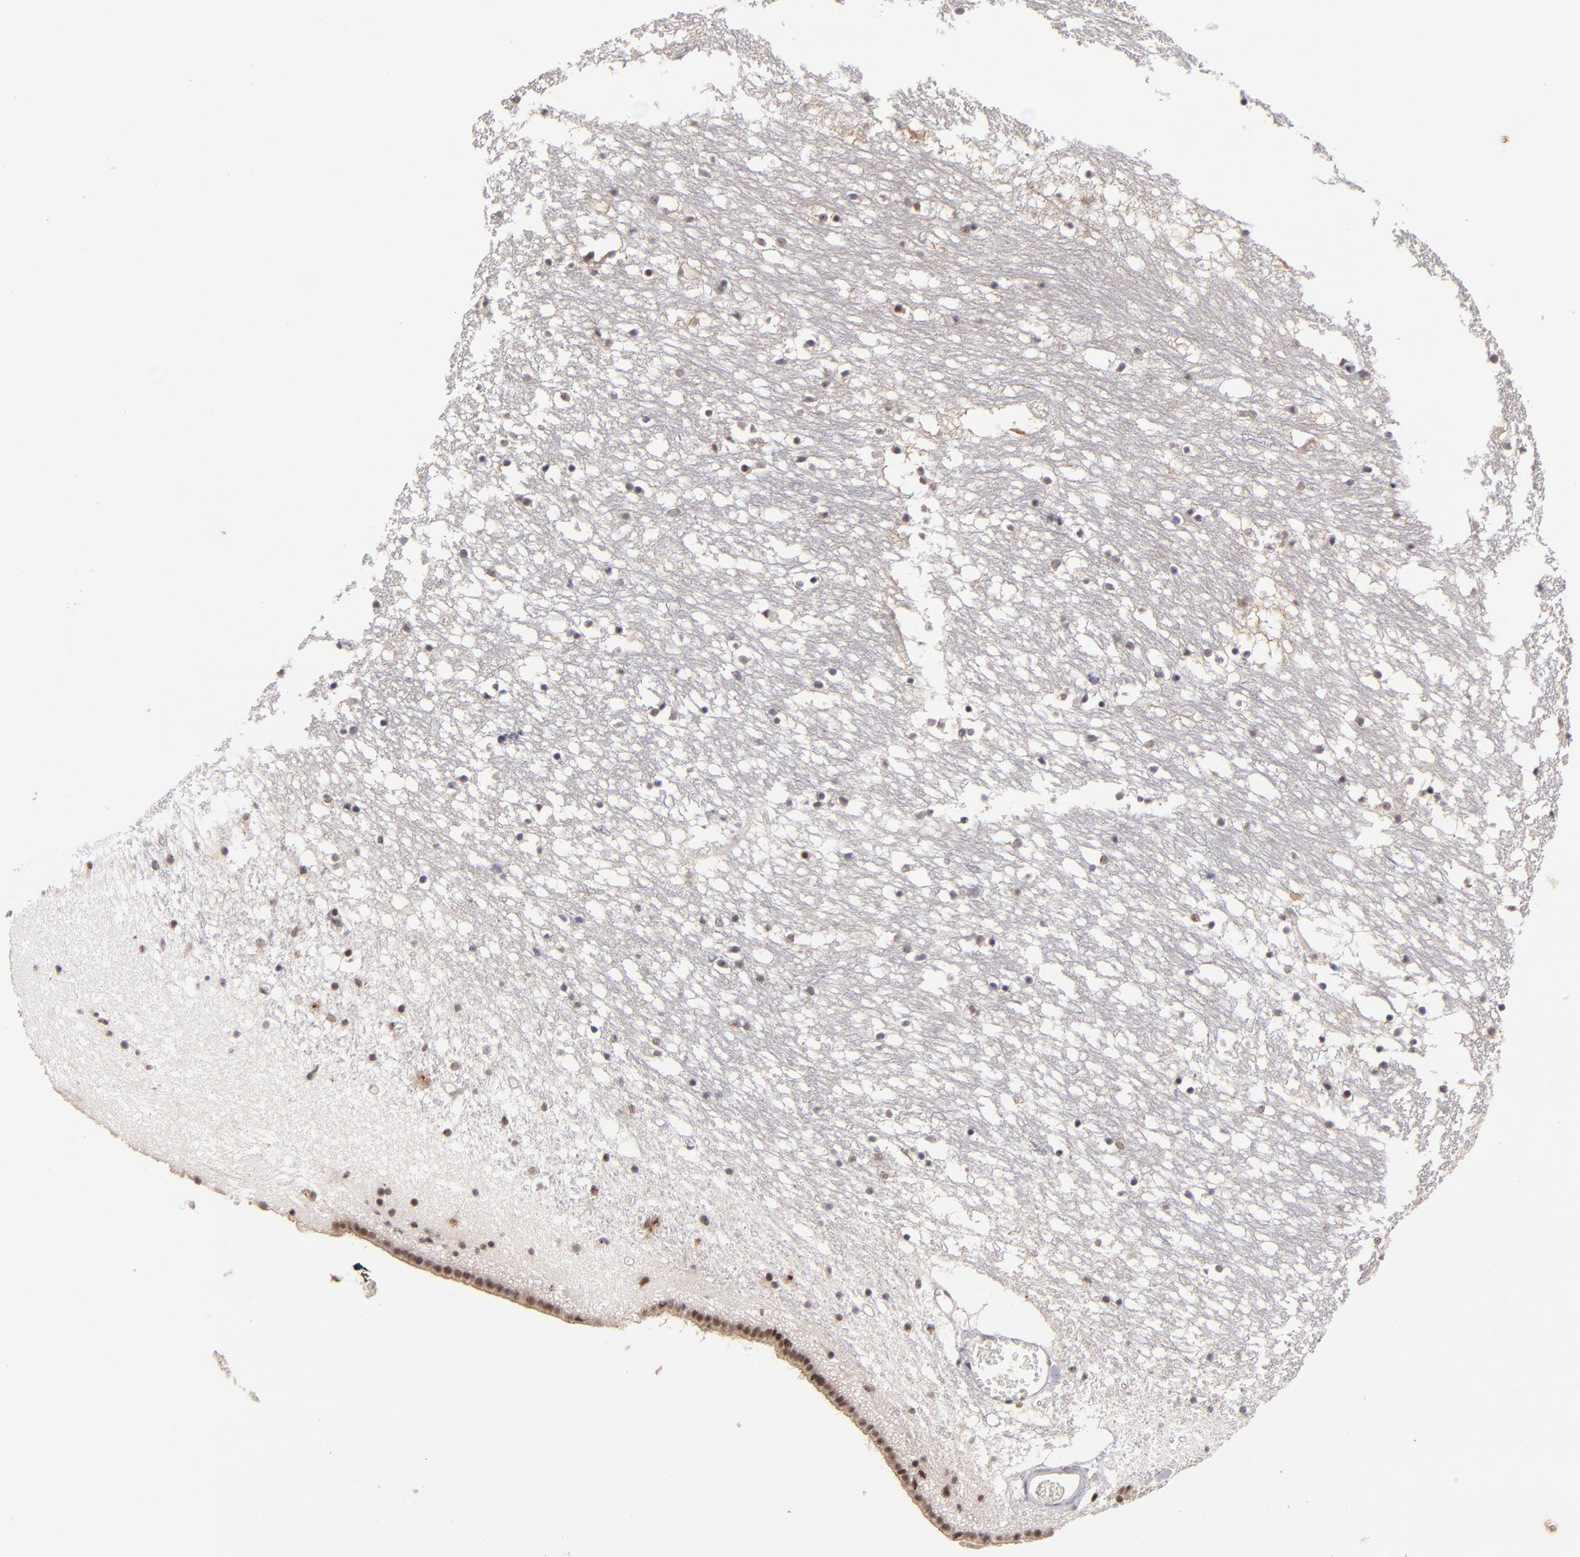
{"staining": {"intensity": "weak", "quantity": "25%-75%", "location": "cytoplasmic/membranous"}, "tissue": "caudate", "cell_type": "Glial cells", "image_type": "normal", "snomed": [{"axis": "morphology", "description": "Normal tissue, NOS"}, {"axis": "topography", "description": "Lateral ventricle wall"}], "caption": "High-power microscopy captured an IHC histopathology image of normal caudate, revealing weak cytoplasmic/membranous positivity in approximately 25%-75% of glial cells. (DAB (3,3'-diaminobenzidine) IHC, brown staining for protein, blue staining for nuclei).", "gene": "PCNX4", "patient": {"sex": "male", "age": 45}}